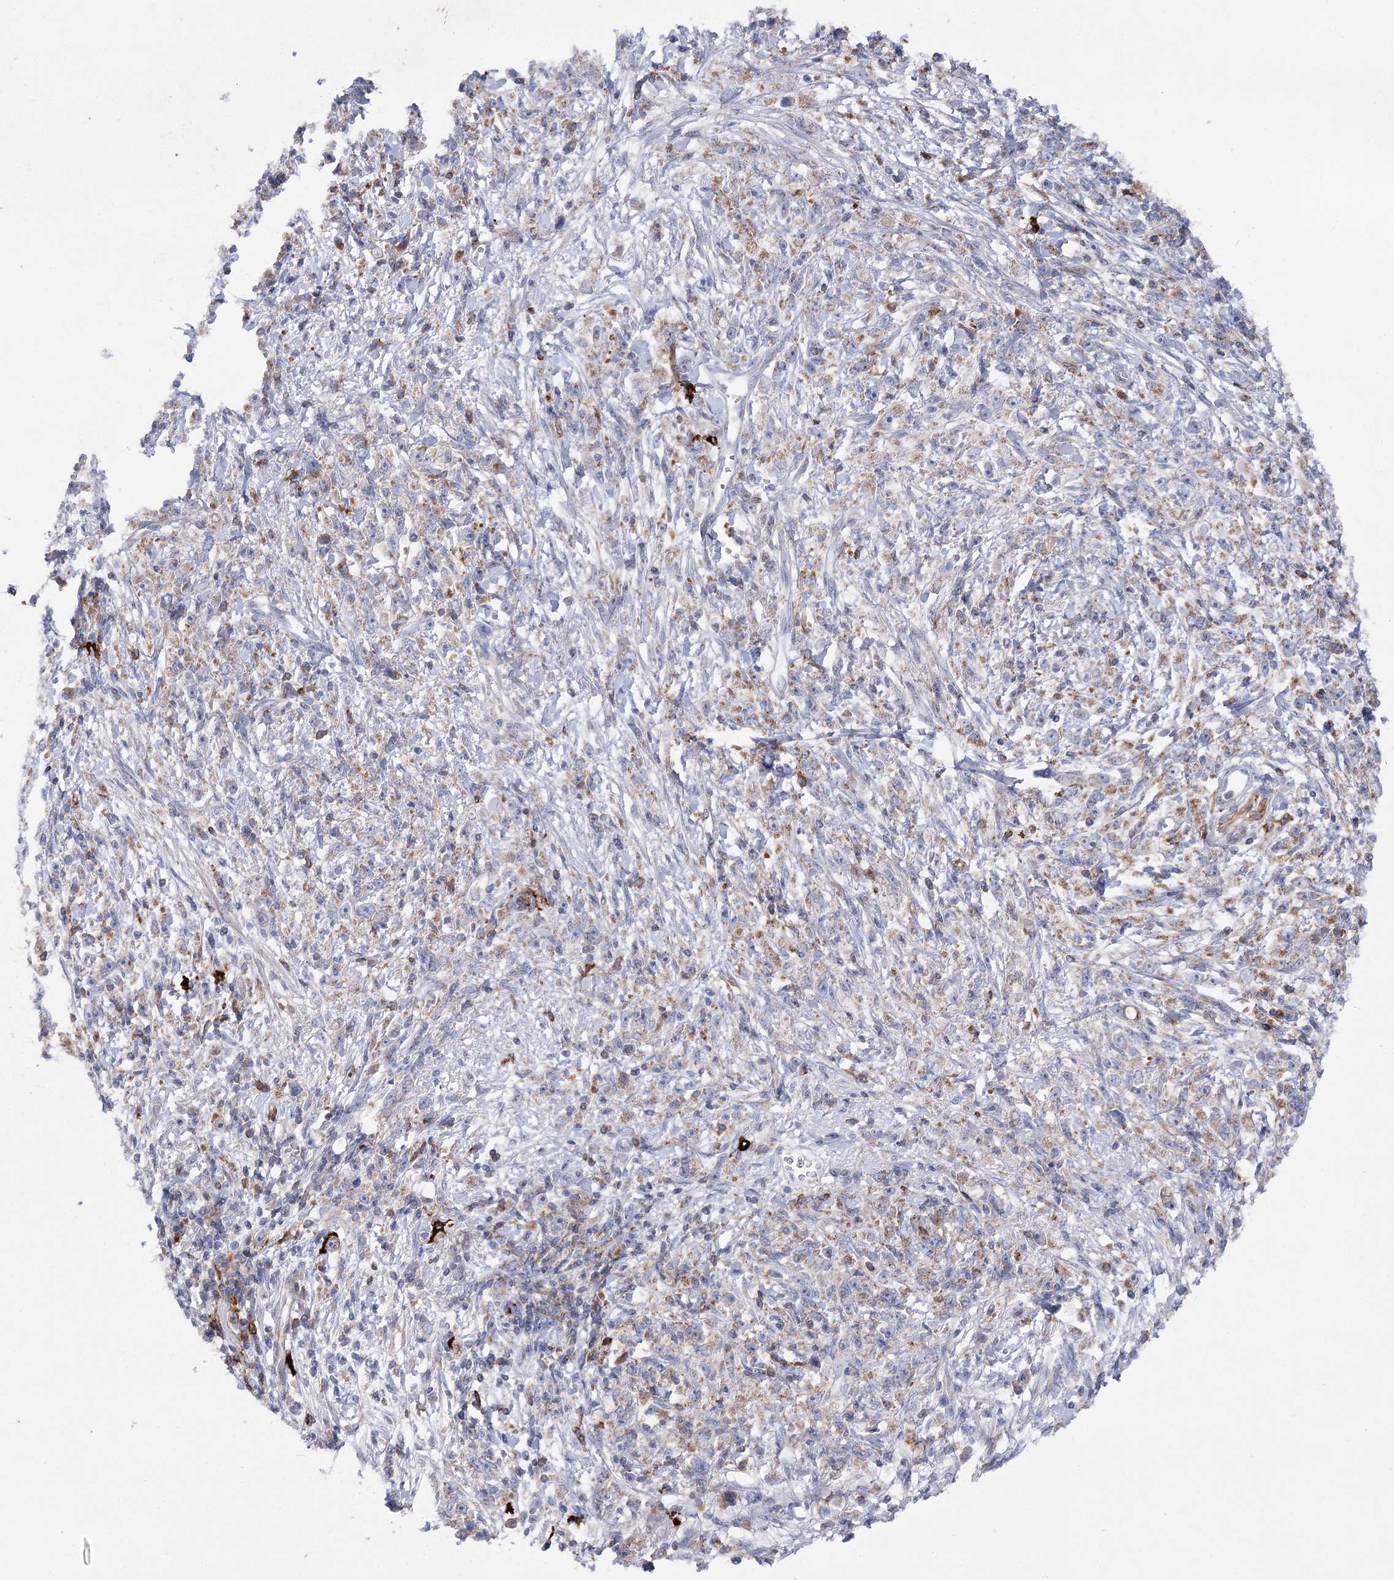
{"staining": {"intensity": "weak", "quantity": "25%-75%", "location": "cytoplasmic/membranous"}, "tissue": "stomach cancer", "cell_type": "Tumor cells", "image_type": "cancer", "snomed": [{"axis": "morphology", "description": "Adenocarcinoma, NOS"}, {"axis": "topography", "description": "Stomach"}], "caption": "Immunohistochemistry (IHC) staining of stomach cancer, which displays low levels of weak cytoplasmic/membranous positivity in approximately 25%-75% of tumor cells indicating weak cytoplasmic/membranous protein positivity. The staining was performed using DAB (3,3'-diaminobenzidine) (brown) for protein detection and nuclei were counterstained in hematoxylin (blue).", "gene": "COX15", "patient": {"sex": "female", "age": 59}}